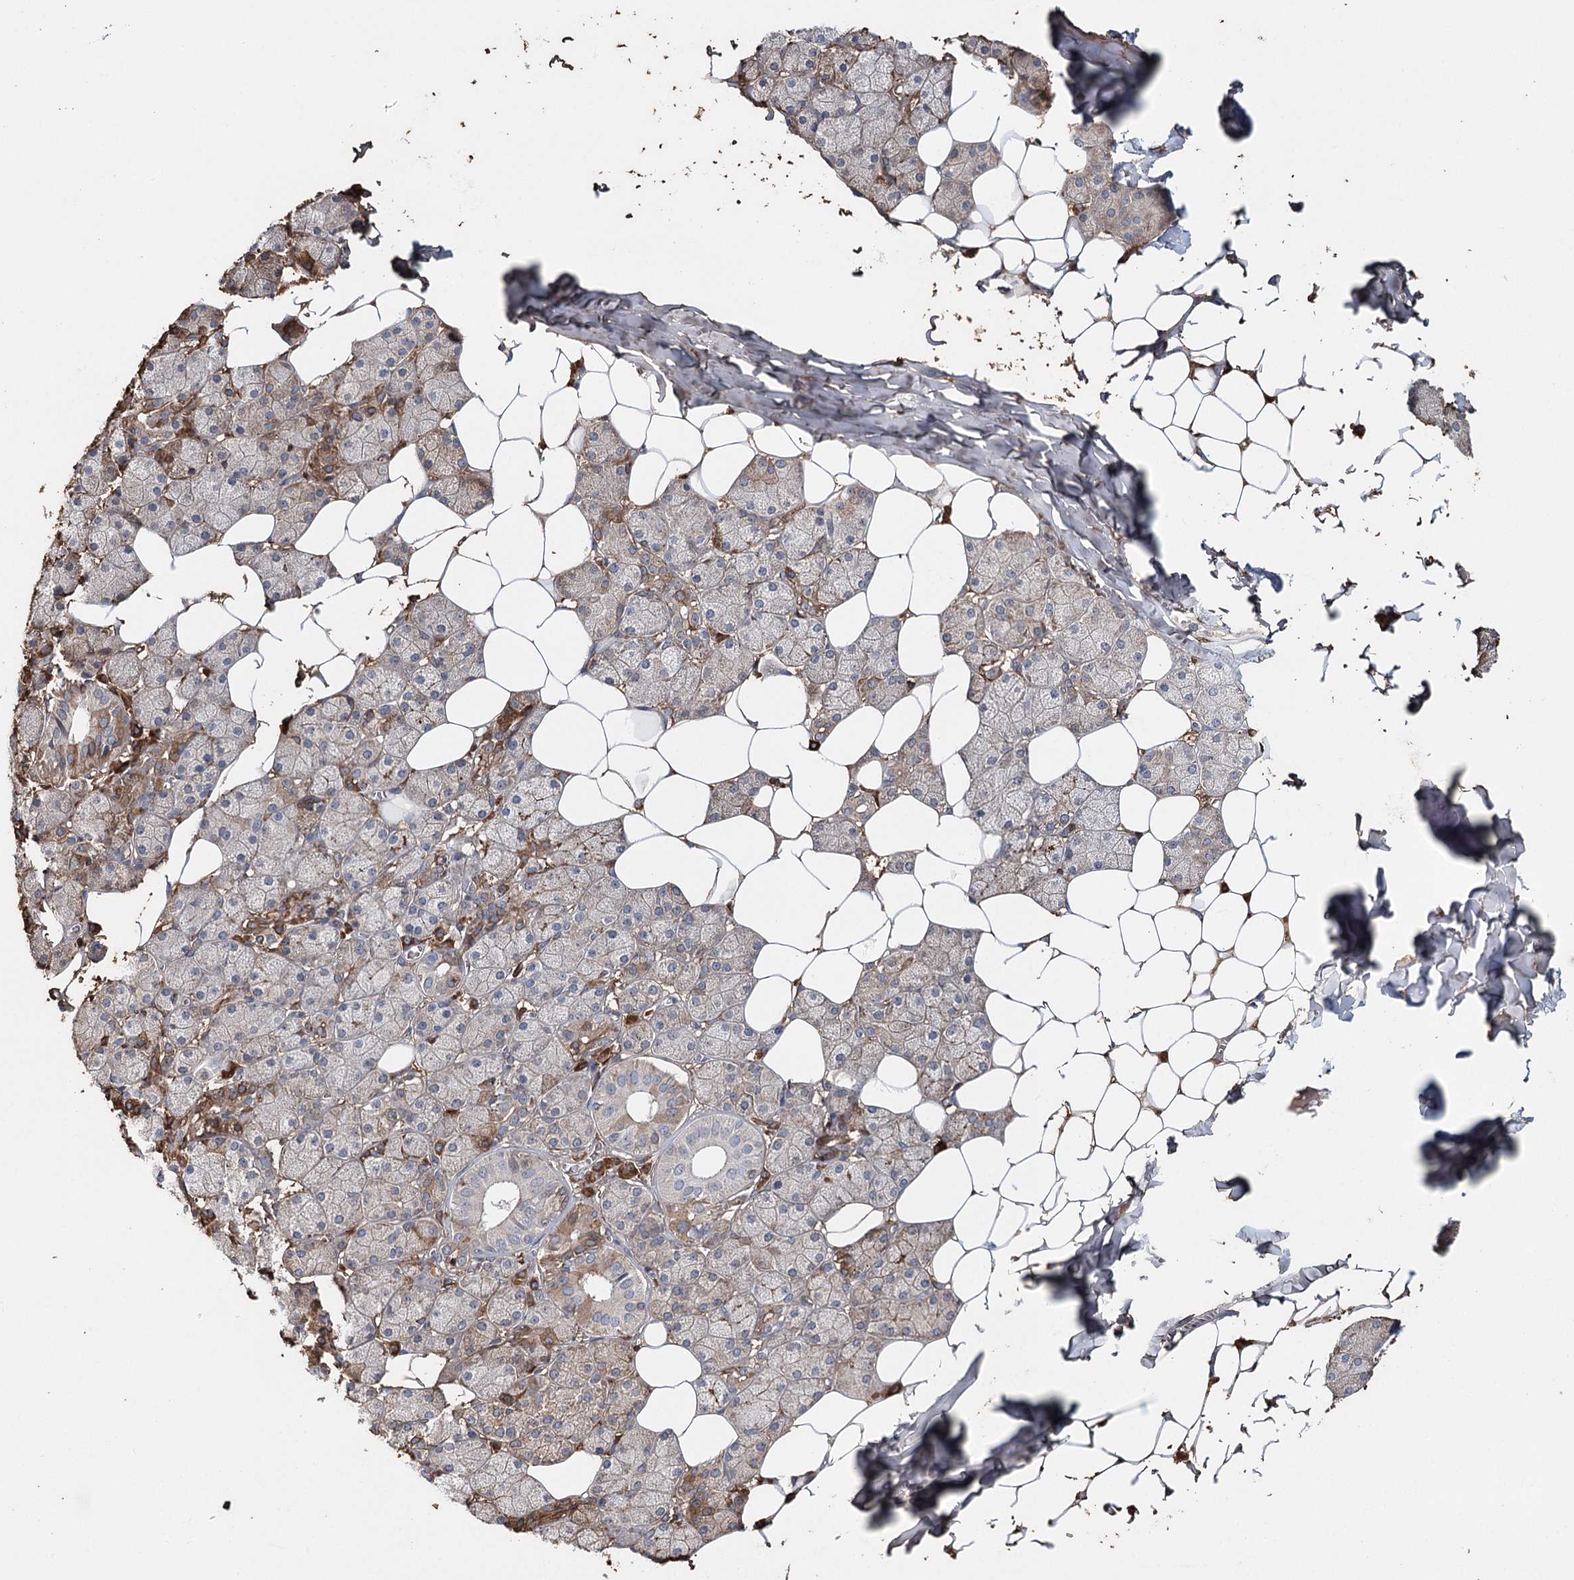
{"staining": {"intensity": "moderate", "quantity": "25%-75%", "location": "cytoplasmic/membranous"}, "tissue": "salivary gland", "cell_type": "Glandular cells", "image_type": "normal", "snomed": [{"axis": "morphology", "description": "Normal tissue, NOS"}, {"axis": "topography", "description": "Salivary gland"}], "caption": "IHC (DAB) staining of unremarkable salivary gland reveals moderate cytoplasmic/membranous protein expression in about 25%-75% of glandular cells.", "gene": "SYVN1", "patient": {"sex": "female", "age": 33}}